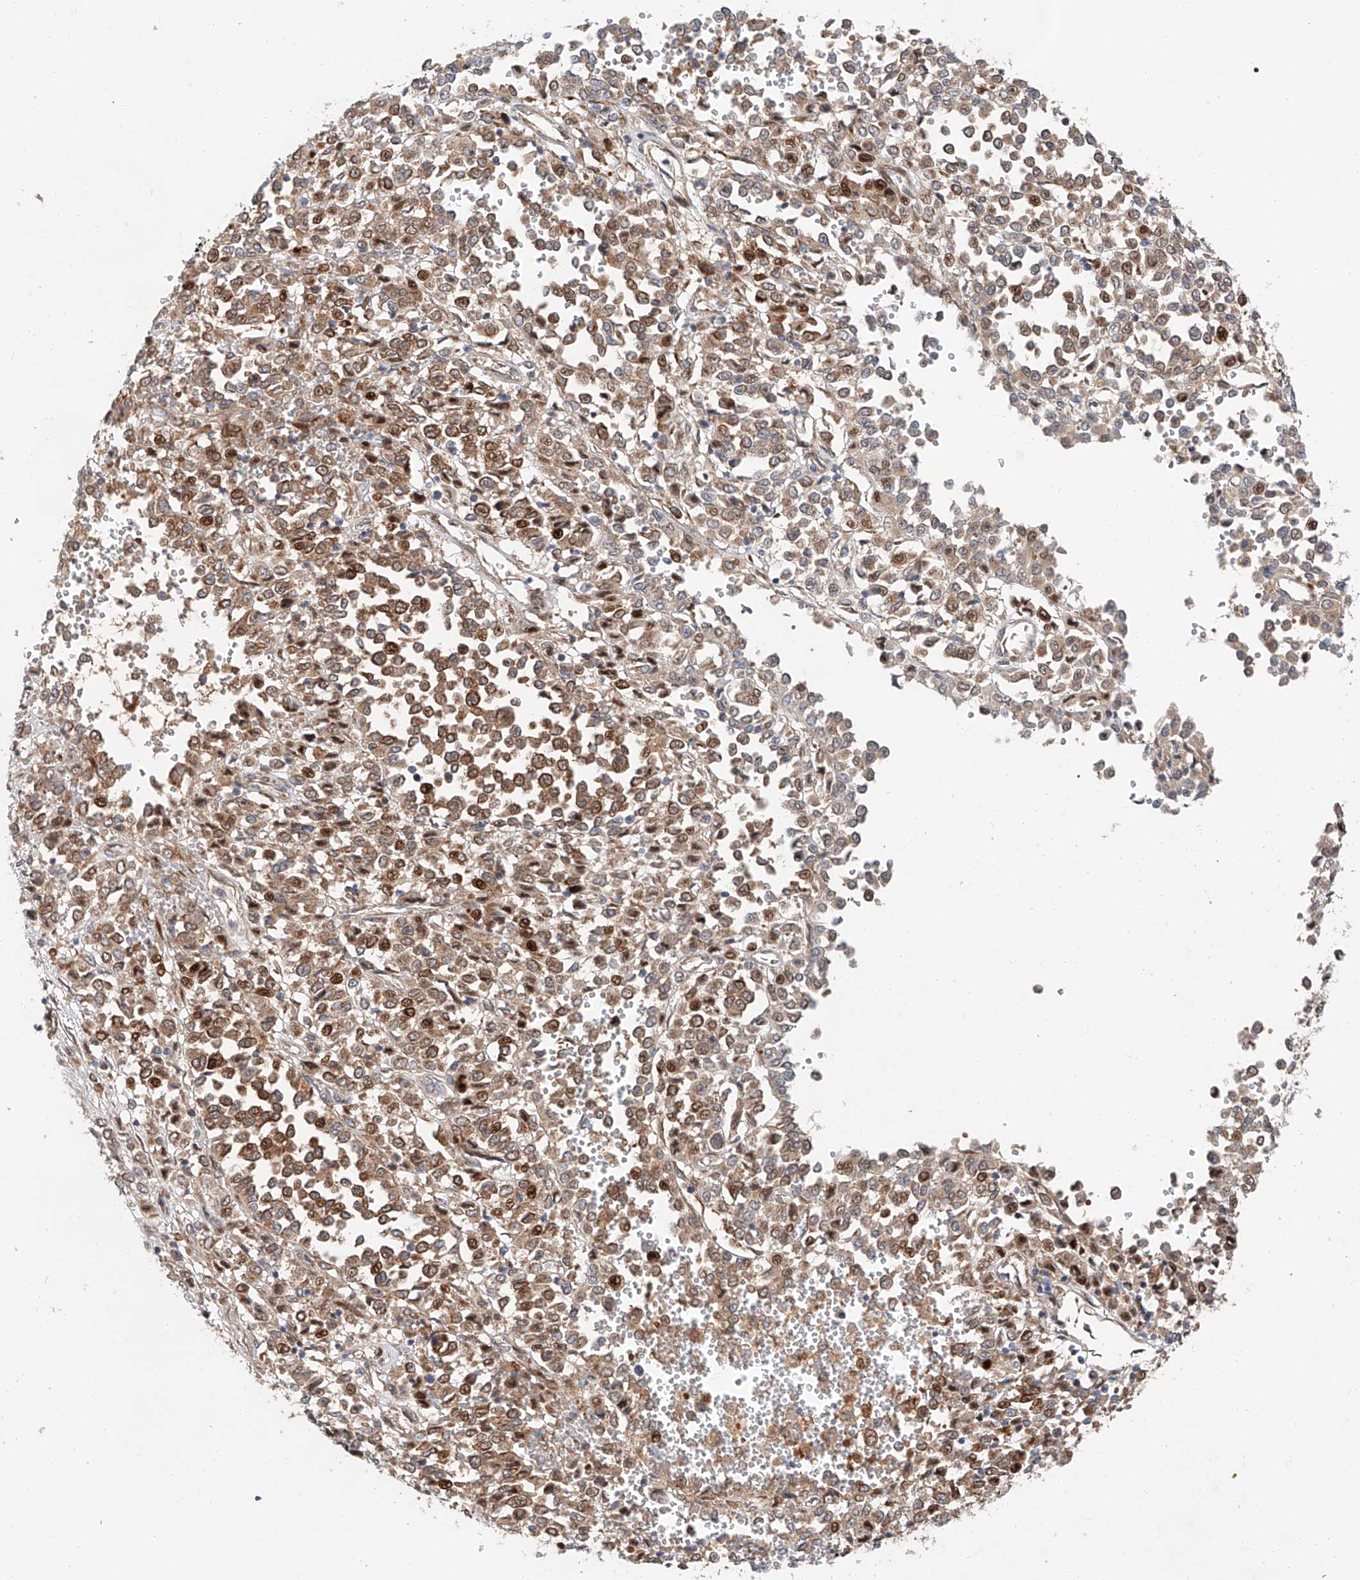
{"staining": {"intensity": "moderate", "quantity": "25%-75%", "location": "cytoplasmic/membranous,nuclear"}, "tissue": "melanoma", "cell_type": "Tumor cells", "image_type": "cancer", "snomed": [{"axis": "morphology", "description": "Malignant melanoma, Metastatic site"}, {"axis": "topography", "description": "Pancreas"}], "caption": "There is medium levels of moderate cytoplasmic/membranous and nuclear staining in tumor cells of malignant melanoma (metastatic site), as demonstrated by immunohistochemical staining (brown color).", "gene": "USF3", "patient": {"sex": "female", "age": 30}}